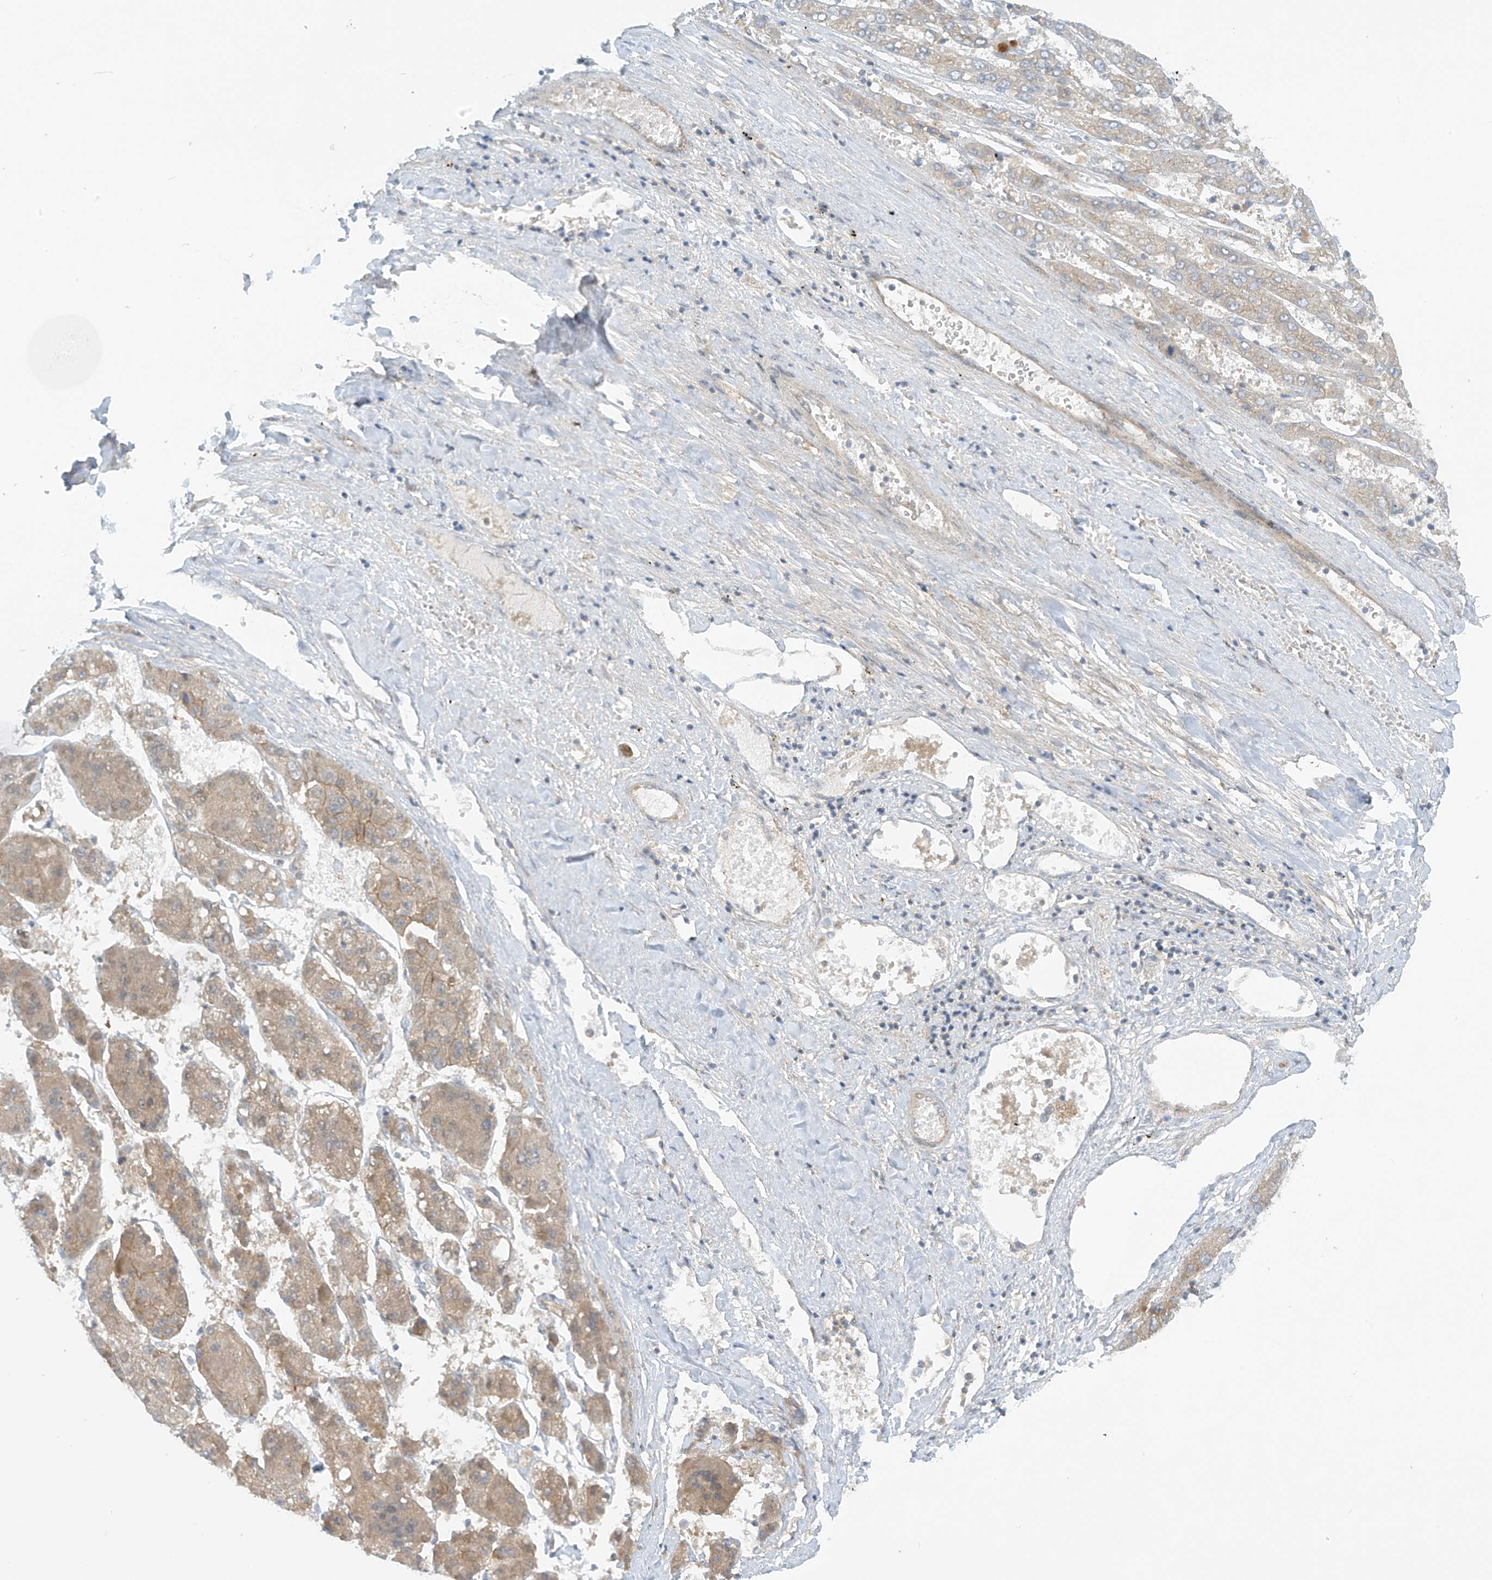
{"staining": {"intensity": "moderate", "quantity": "25%-75%", "location": "cytoplasmic/membranous"}, "tissue": "liver cancer", "cell_type": "Tumor cells", "image_type": "cancer", "snomed": [{"axis": "morphology", "description": "Carcinoma, Hepatocellular, NOS"}, {"axis": "topography", "description": "Liver"}], "caption": "Immunohistochemistry (IHC) micrograph of human liver cancer stained for a protein (brown), which reveals medium levels of moderate cytoplasmic/membranous expression in approximately 25%-75% of tumor cells.", "gene": "FSD1L", "patient": {"sex": "female", "age": 73}}